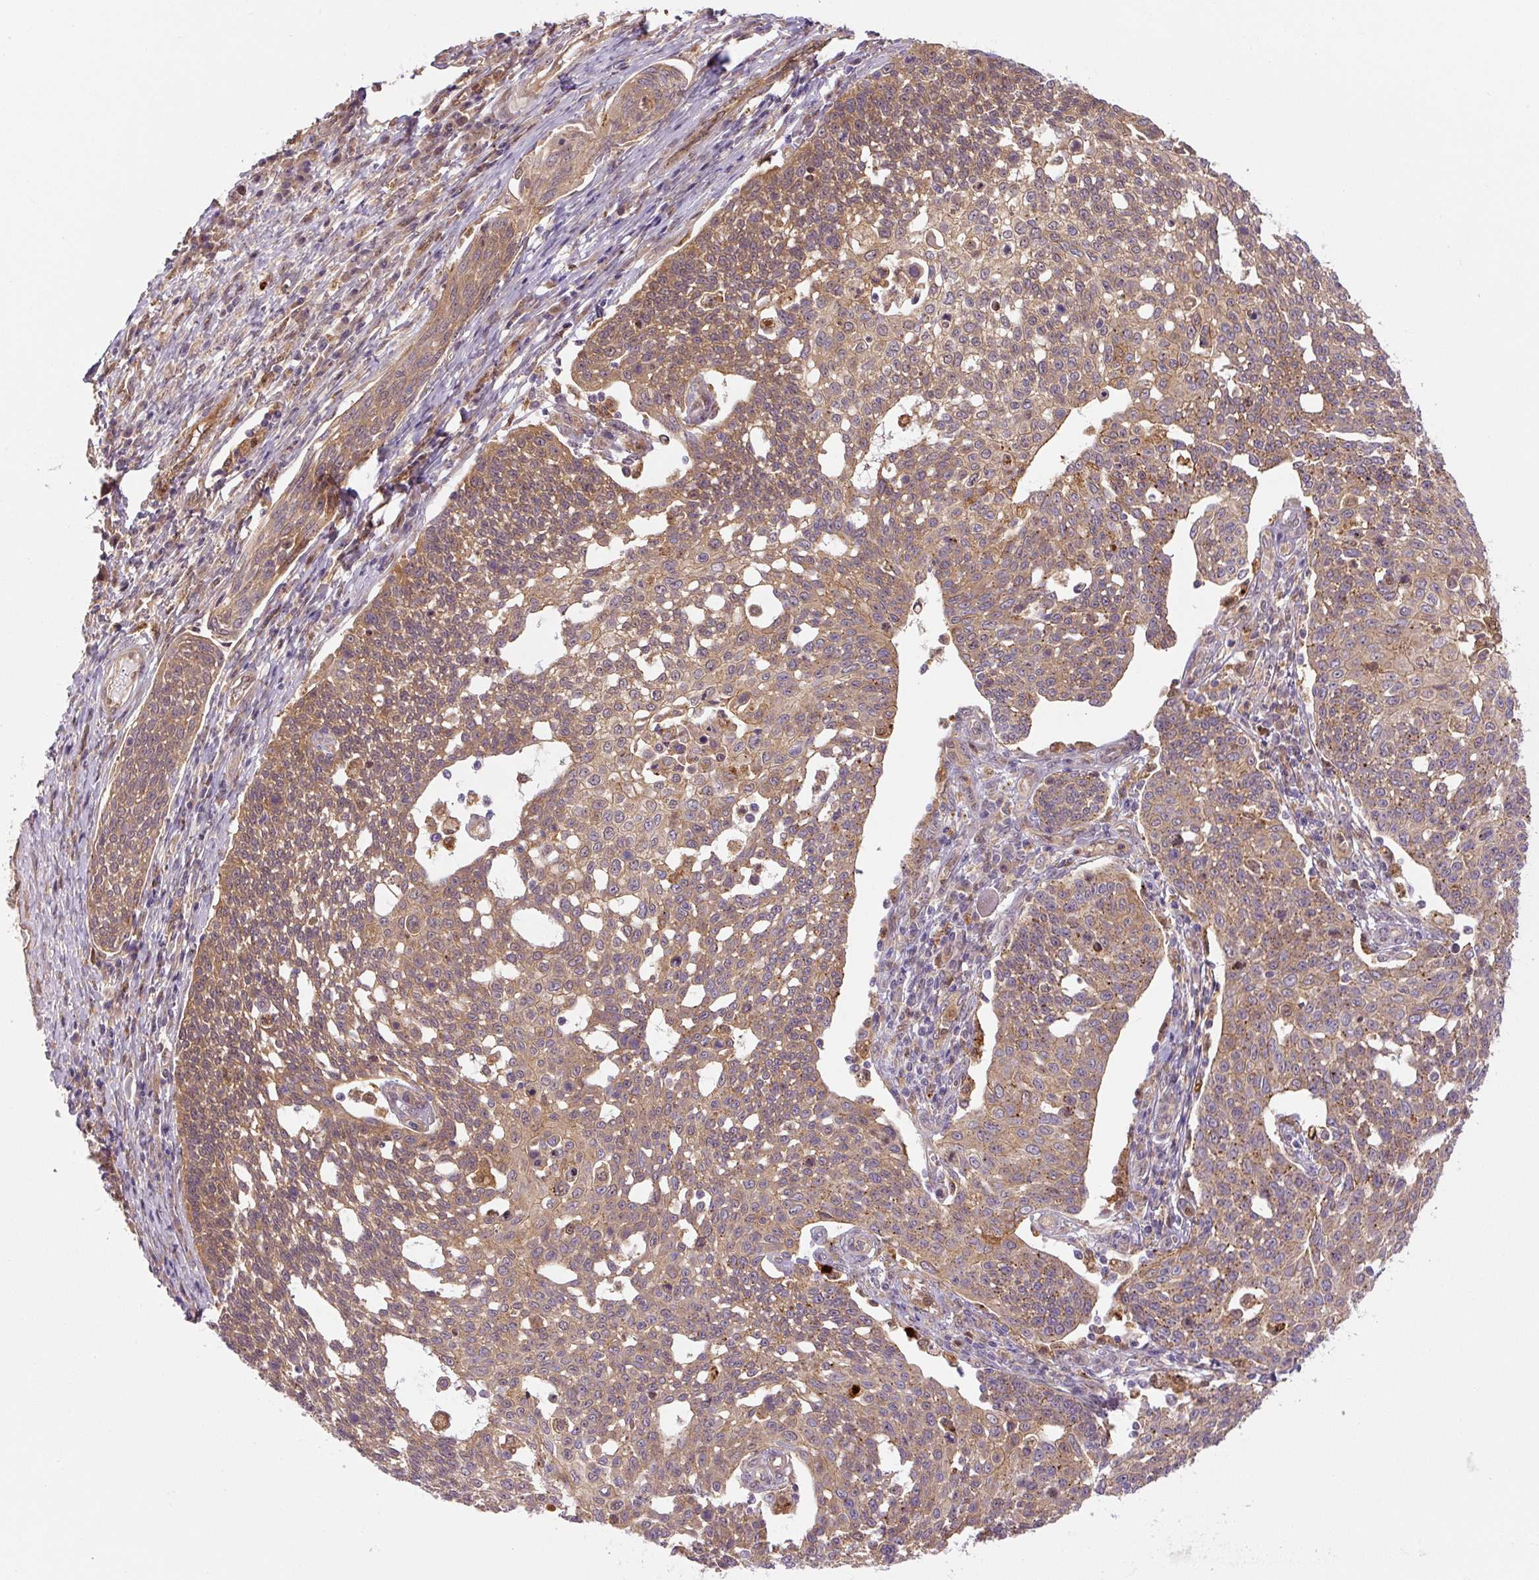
{"staining": {"intensity": "moderate", "quantity": ">75%", "location": "cytoplasmic/membranous"}, "tissue": "cervical cancer", "cell_type": "Tumor cells", "image_type": "cancer", "snomed": [{"axis": "morphology", "description": "Squamous cell carcinoma, NOS"}, {"axis": "topography", "description": "Cervix"}], "caption": "Human cervical cancer (squamous cell carcinoma) stained with a brown dye displays moderate cytoplasmic/membranous positive staining in about >75% of tumor cells.", "gene": "ZSWIM7", "patient": {"sex": "female", "age": 34}}